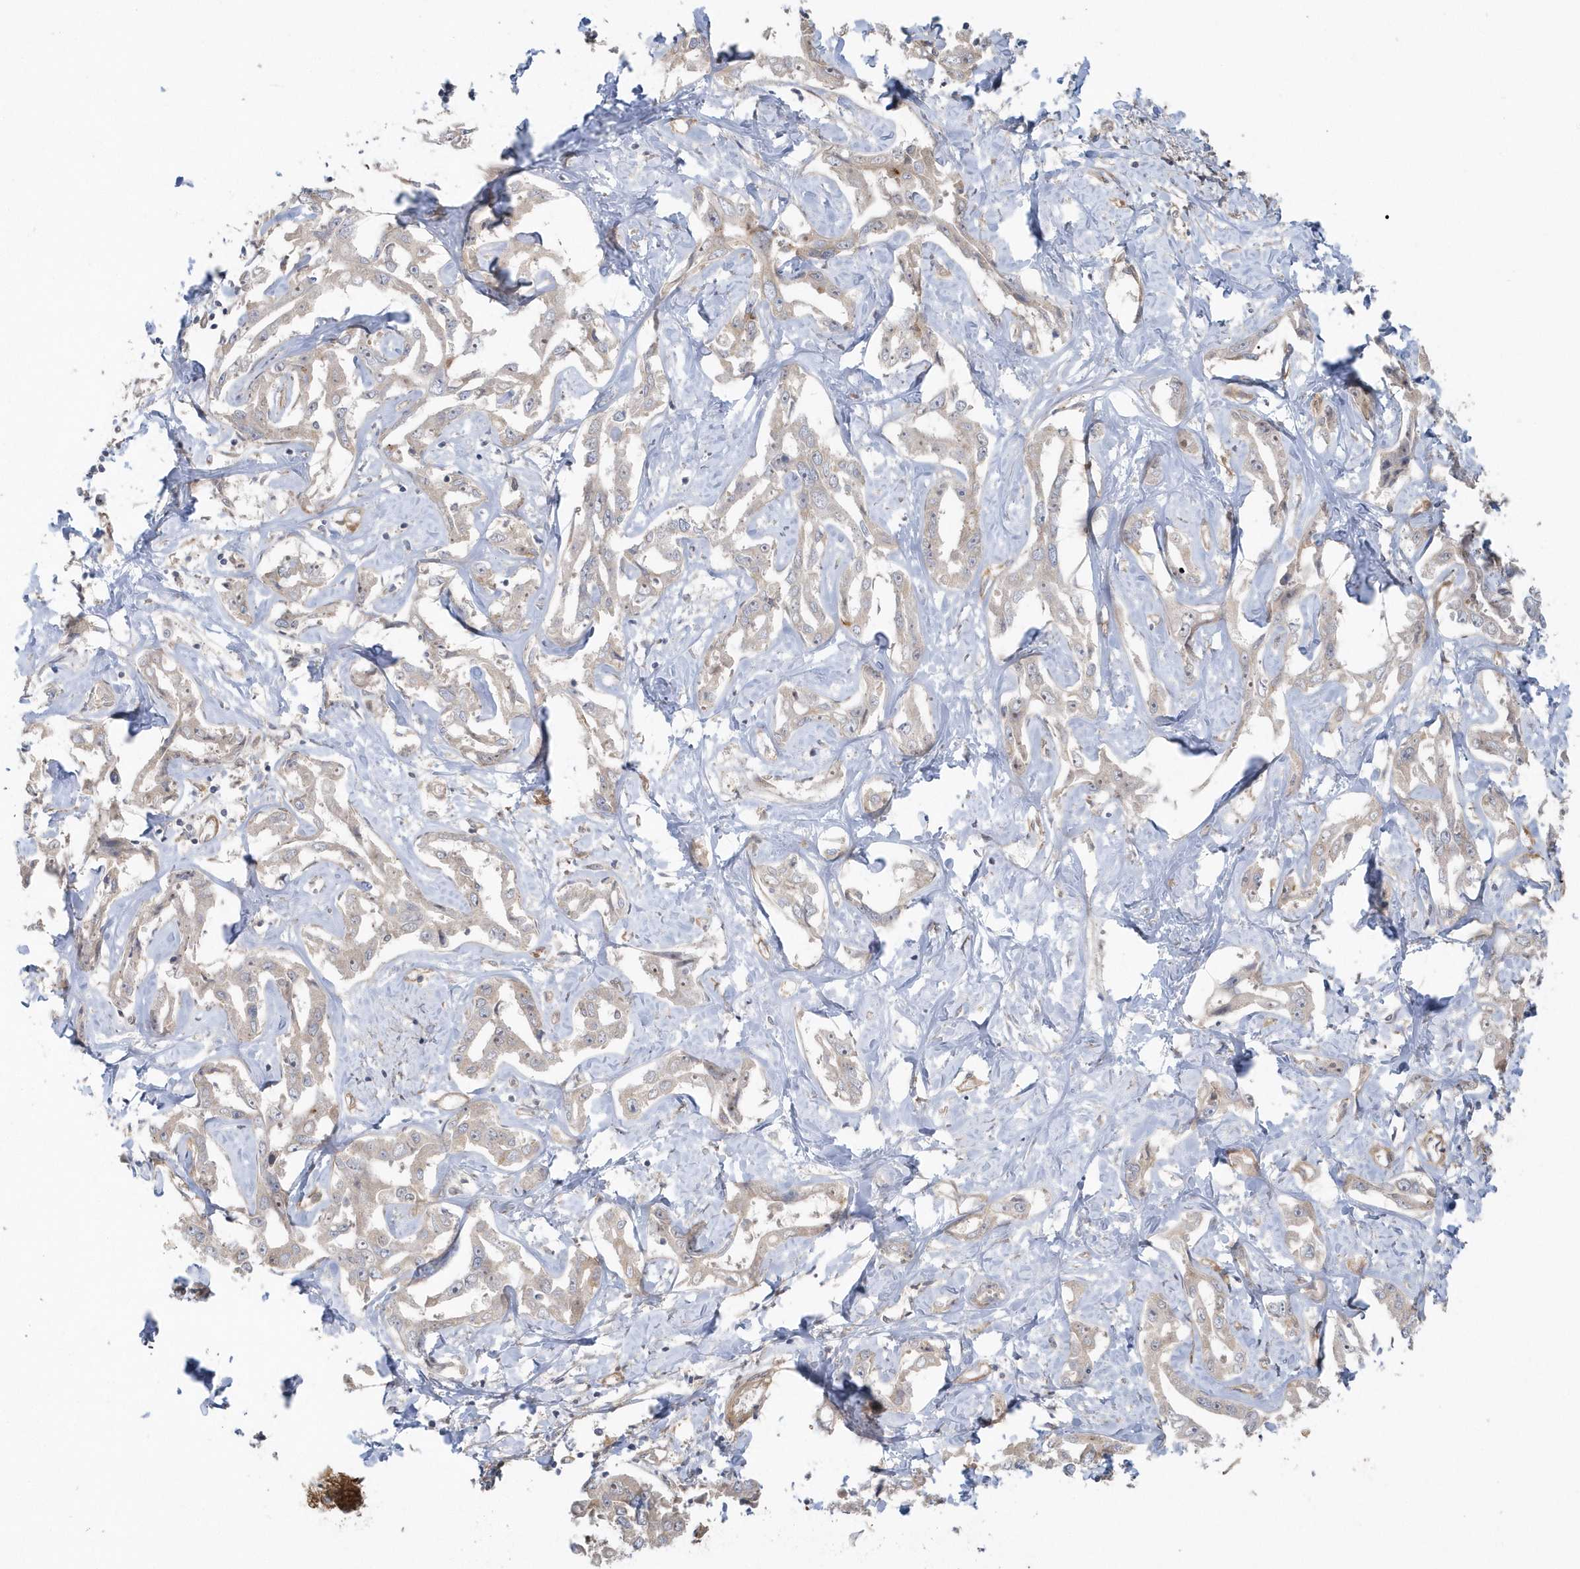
{"staining": {"intensity": "negative", "quantity": "none", "location": "none"}, "tissue": "liver cancer", "cell_type": "Tumor cells", "image_type": "cancer", "snomed": [{"axis": "morphology", "description": "Cholangiocarcinoma"}, {"axis": "topography", "description": "Liver"}], "caption": "This is an immunohistochemistry (IHC) image of liver cancer. There is no positivity in tumor cells.", "gene": "ACTR1A", "patient": {"sex": "male", "age": 59}}